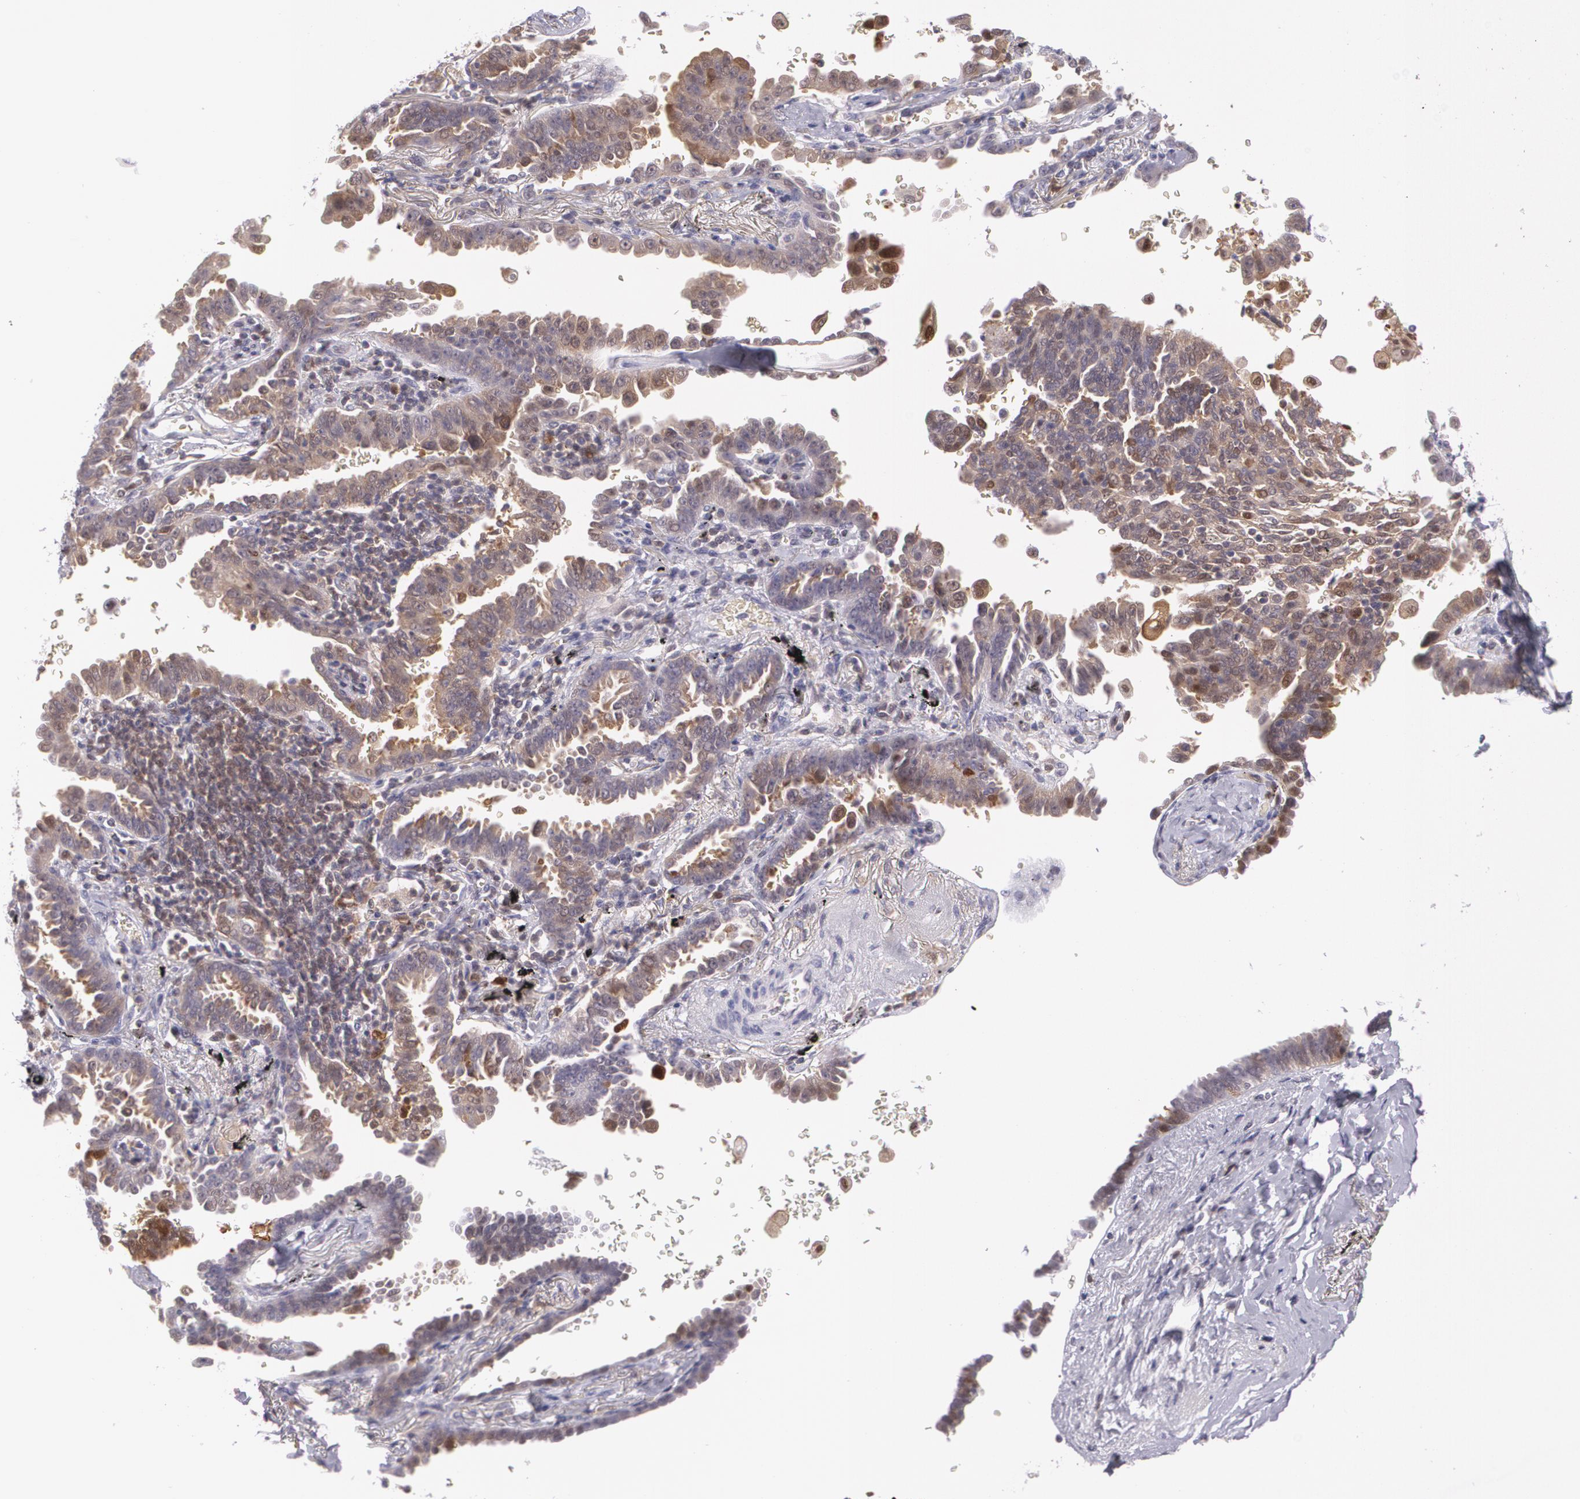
{"staining": {"intensity": "moderate", "quantity": ">75%", "location": "cytoplasmic/membranous"}, "tissue": "lung cancer", "cell_type": "Tumor cells", "image_type": "cancer", "snomed": [{"axis": "morphology", "description": "Adenocarcinoma, NOS"}, {"axis": "topography", "description": "Lung"}], "caption": "Human lung cancer stained for a protein (brown) demonstrates moderate cytoplasmic/membranous positive staining in about >75% of tumor cells.", "gene": "HSPH1", "patient": {"sex": "female", "age": 64}}